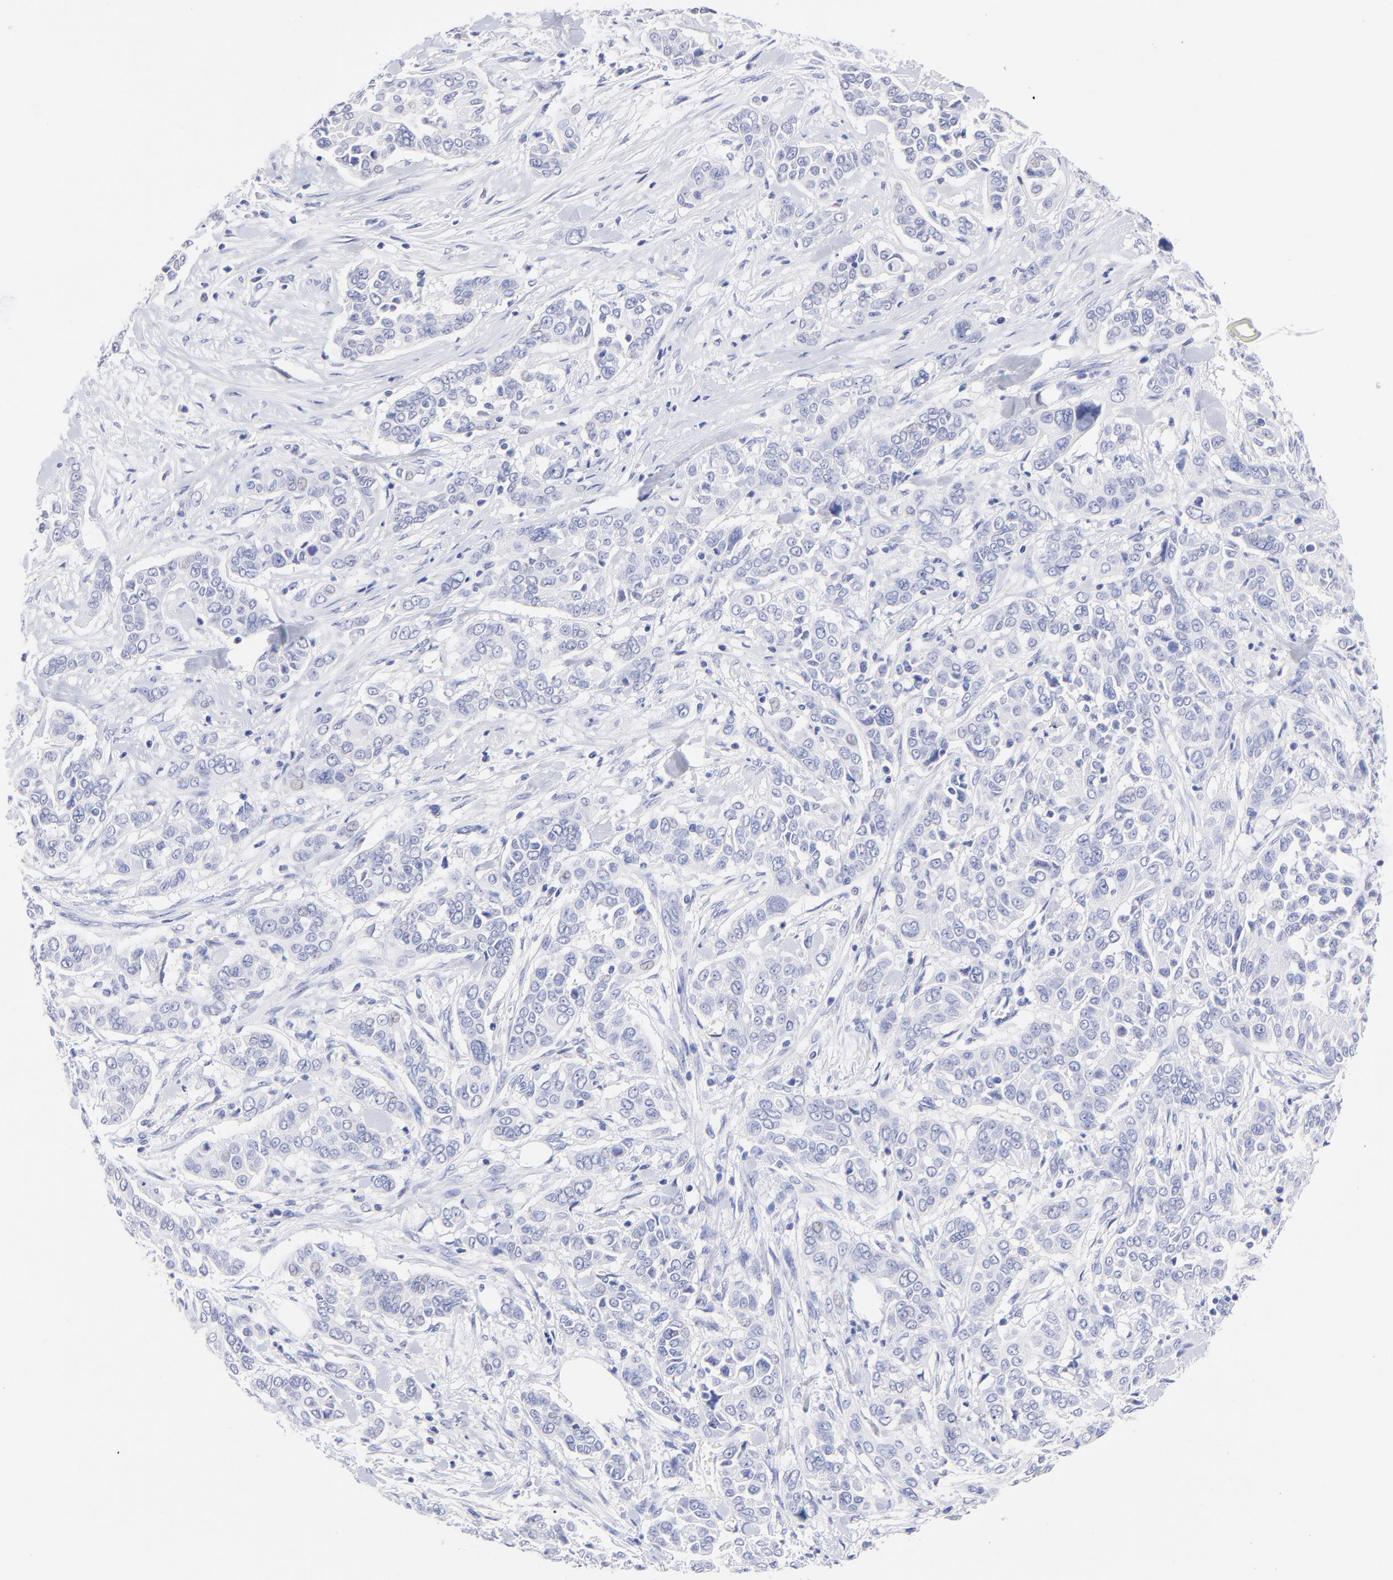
{"staining": {"intensity": "negative", "quantity": "none", "location": "none"}, "tissue": "pancreatic cancer", "cell_type": "Tumor cells", "image_type": "cancer", "snomed": [{"axis": "morphology", "description": "Adenocarcinoma, NOS"}, {"axis": "topography", "description": "Pancreas"}], "caption": "Immunohistochemistry (IHC) photomicrograph of neoplastic tissue: pancreatic adenocarcinoma stained with DAB demonstrates no significant protein positivity in tumor cells.", "gene": "CFAP57", "patient": {"sex": "female", "age": 52}}